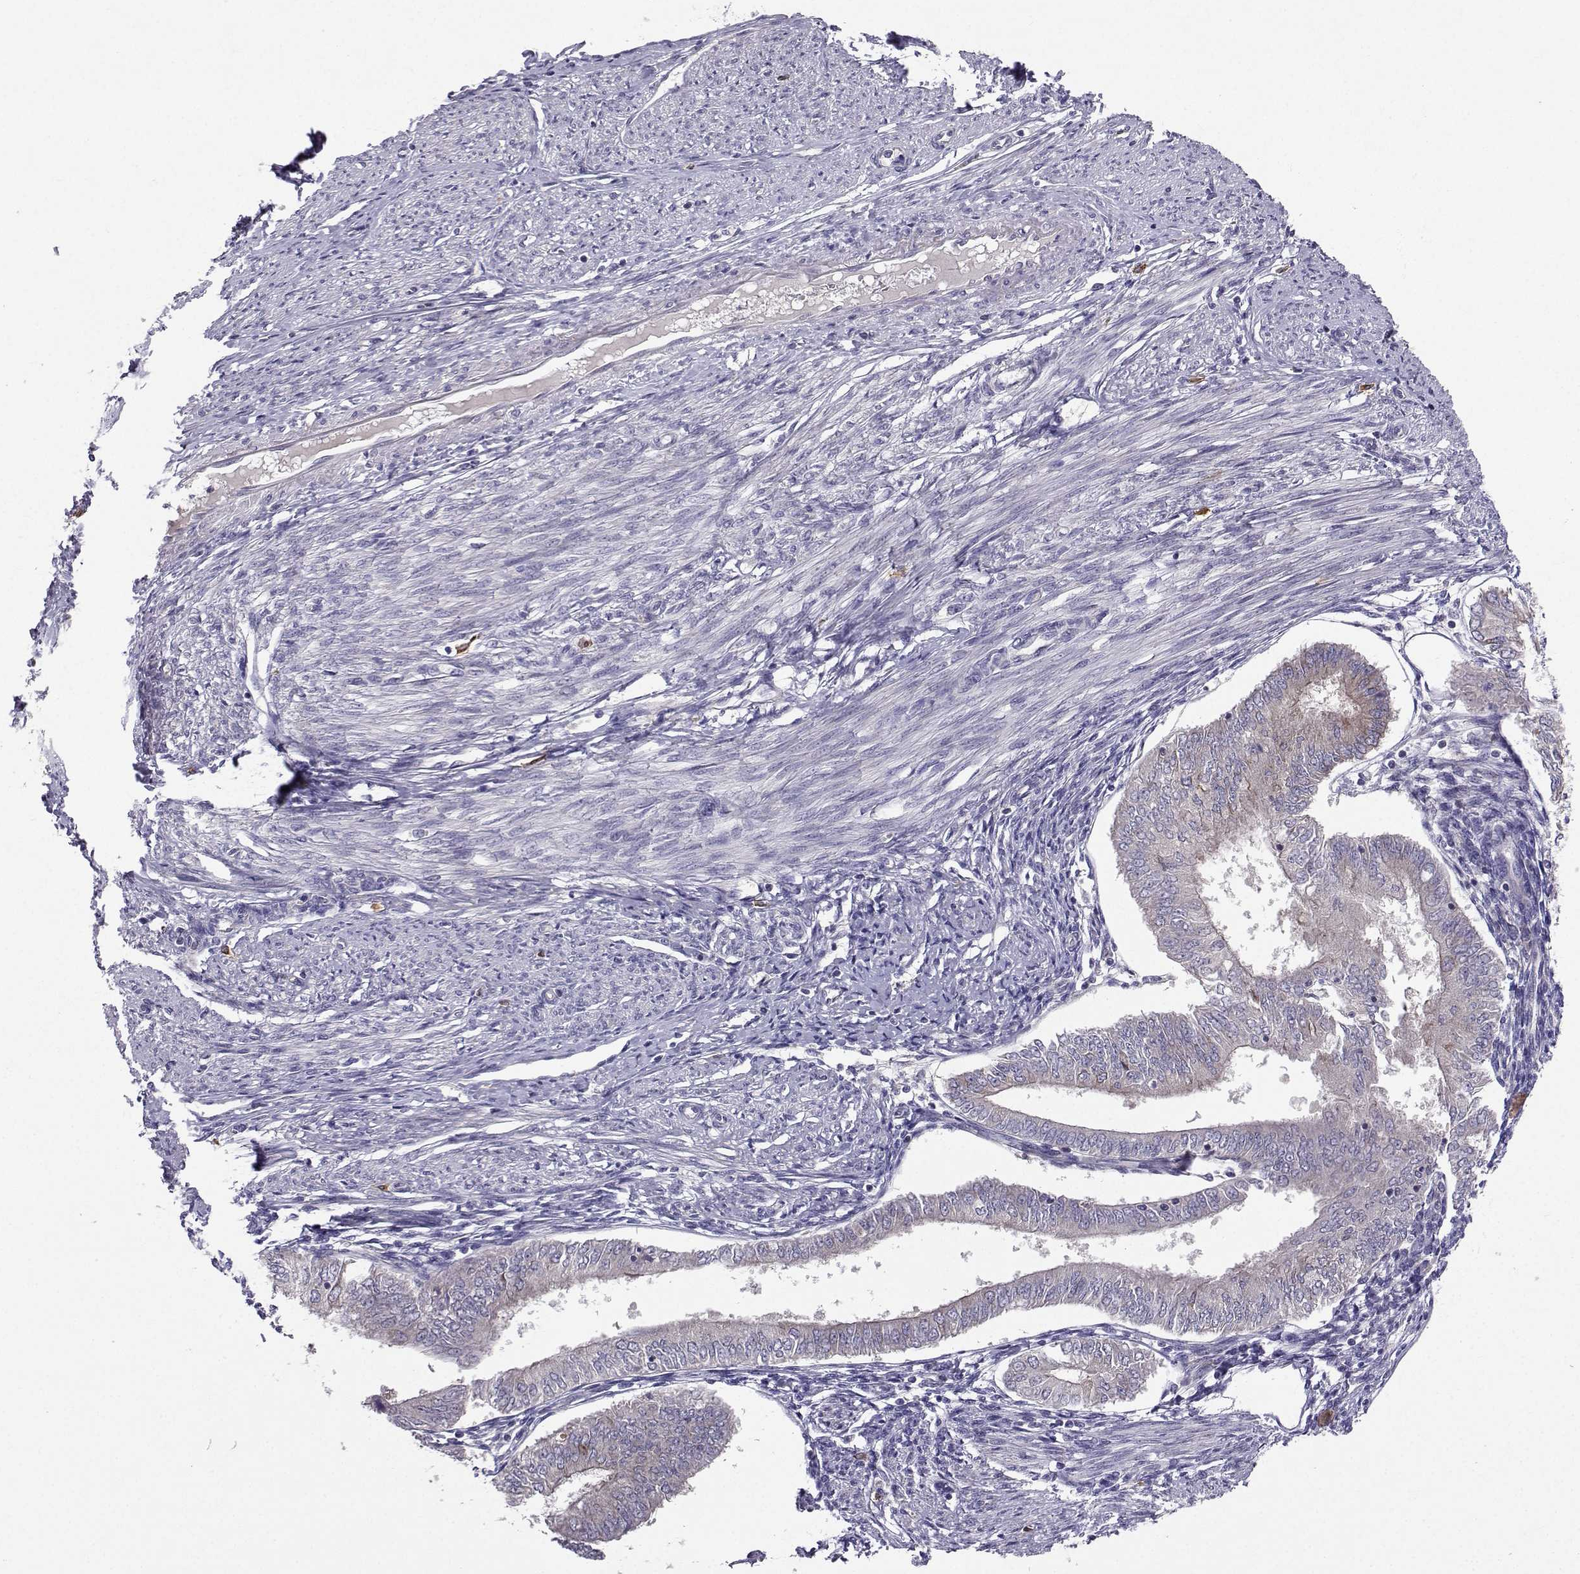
{"staining": {"intensity": "weak", "quantity": "<25%", "location": "cytoplasmic/membranous"}, "tissue": "endometrial cancer", "cell_type": "Tumor cells", "image_type": "cancer", "snomed": [{"axis": "morphology", "description": "Adenocarcinoma, NOS"}, {"axis": "topography", "description": "Endometrium"}], "caption": "There is no significant expression in tumor cells of adenocarcinoma (endometrial). (DAB (3,3'-diaminobenzidine) immunohistochemistry visualized using brightfield microscopy, high magnification).", "gene": "STXBP5", "patient": {"sex": "female", "age": 58}}